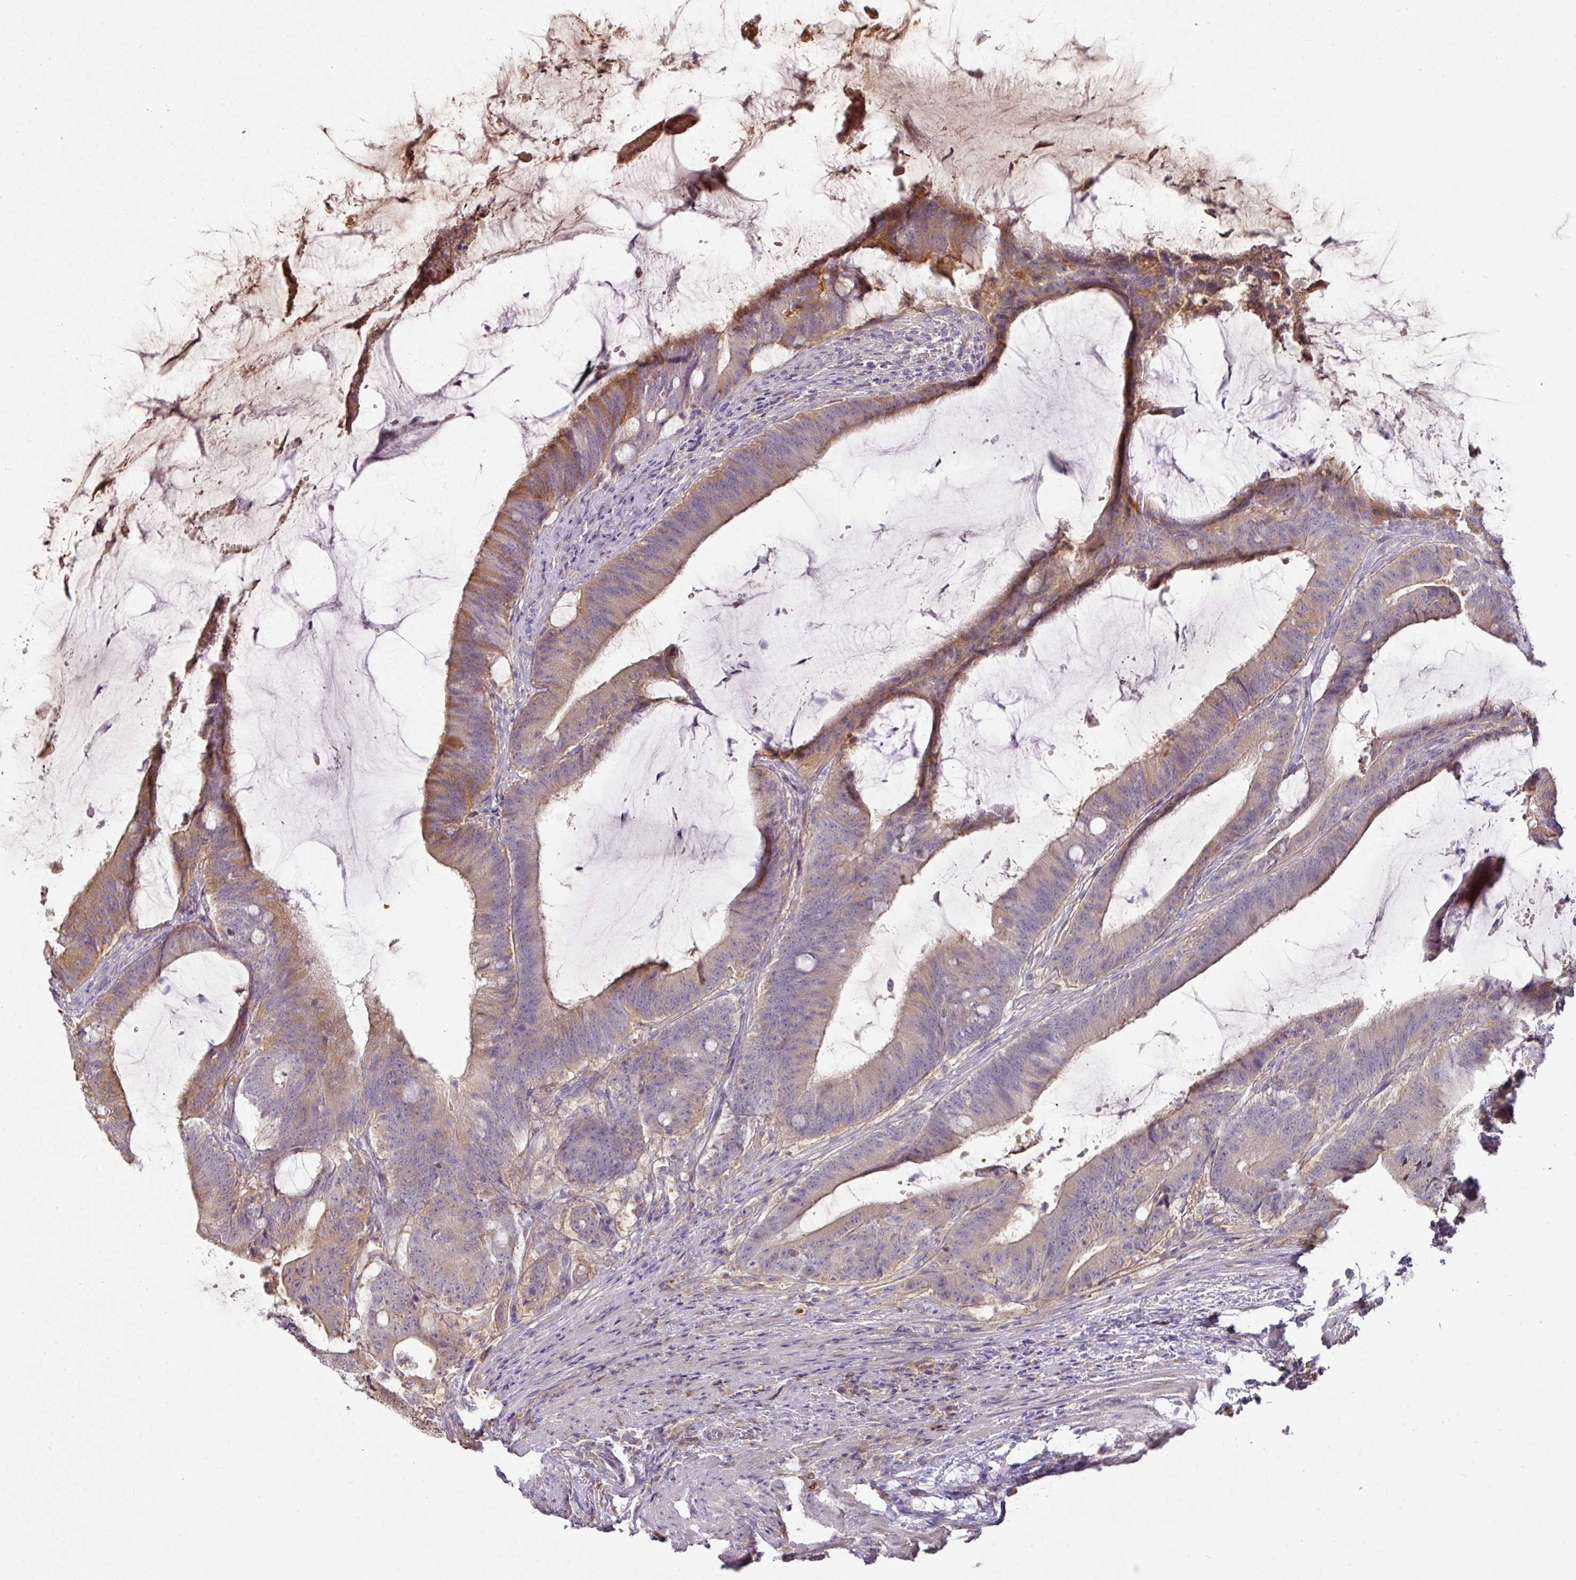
{"staining": {"intensity": "moderate", "quantity": "25%-75%", "location": "cytoplasmic/membranous"}, "tissue": "colorectal cancer", "cell_type": "Tumor cells", "image_type": "cancer", "snomed": [{"axis": "morphology", "description": "Adenocarcinoma, NOS"}, {"axis": "topography", "description": "Colon"}], "caption": "Protein expression analysis of colorectal cancer (adenocarcinoma) exhibits moderate cytoplasmic/membranous expression in about 25%-75% of tumor cells. Immunohistochemistry (ihc) stains the protein in brown and the nuclei are stained blue.", "gene": "CCZ1", "patient": {"sex": "female", "age": 43}}